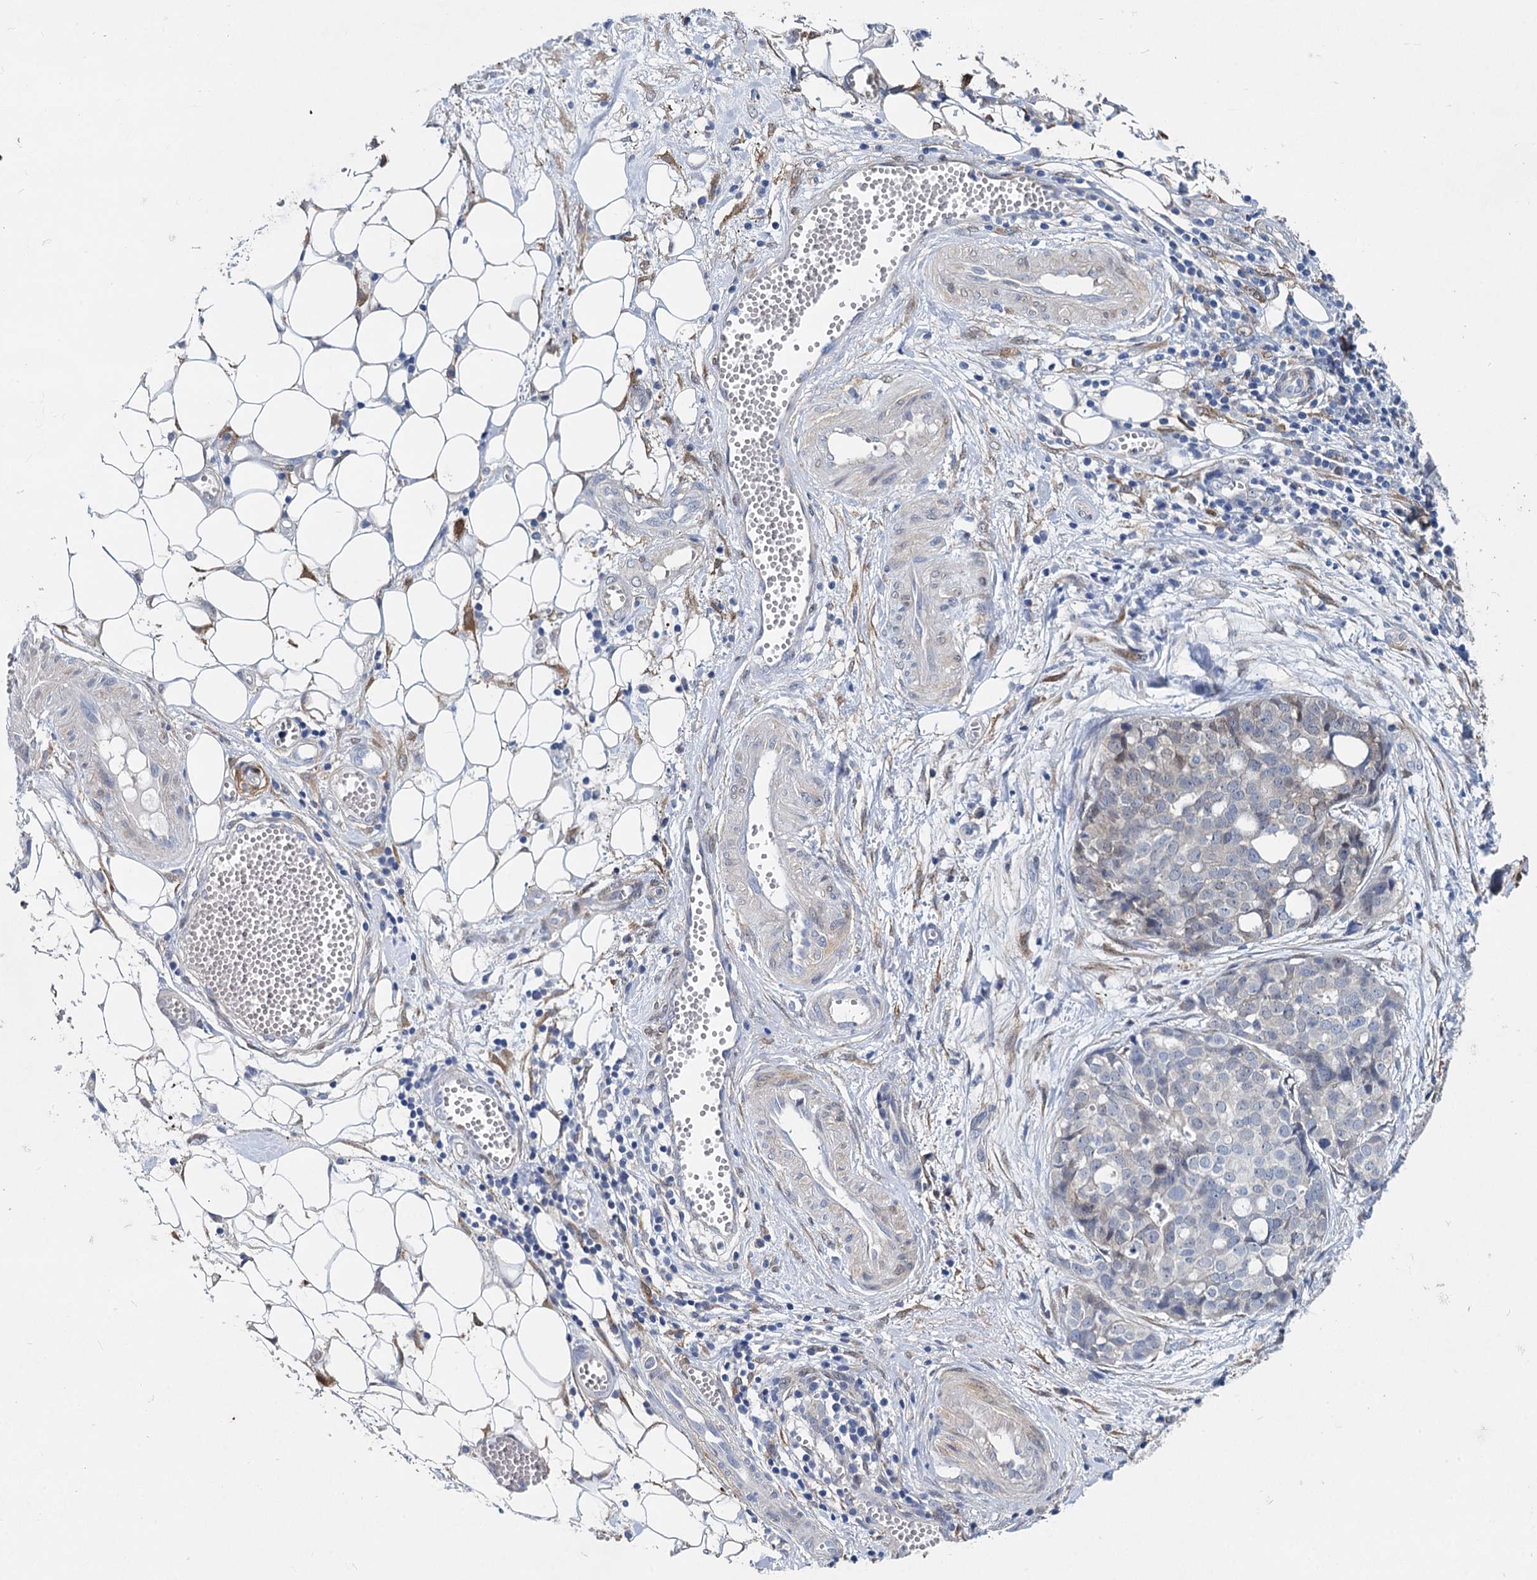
{"staining": {"intensity": "negative", "quantity": "none", "location": "none"}, "tissue": "ovarian cancer", "cell_type": "Tumor cells", "image_type": "cancer", "snomed": [{"axis": "morphology", "description": "Cystadenocarcinoma, serous, NOS"}, {"axis": "topography", "description": "Soft tissue"}, {"axis": "topography", "description": "Ovary"}], "caption": "High magnification brightfield microscopy of serous cystadenocarcinoma (ovarian) stained with DAB (brown) and counterstained with hematoxylin (blue): tumor cells show no significant staining. (DAB (3,3'-diaminobenzidine) IHC, high magnification).", "gene": "GSTM3", "patient": {"sex": "female", "age": 57}}